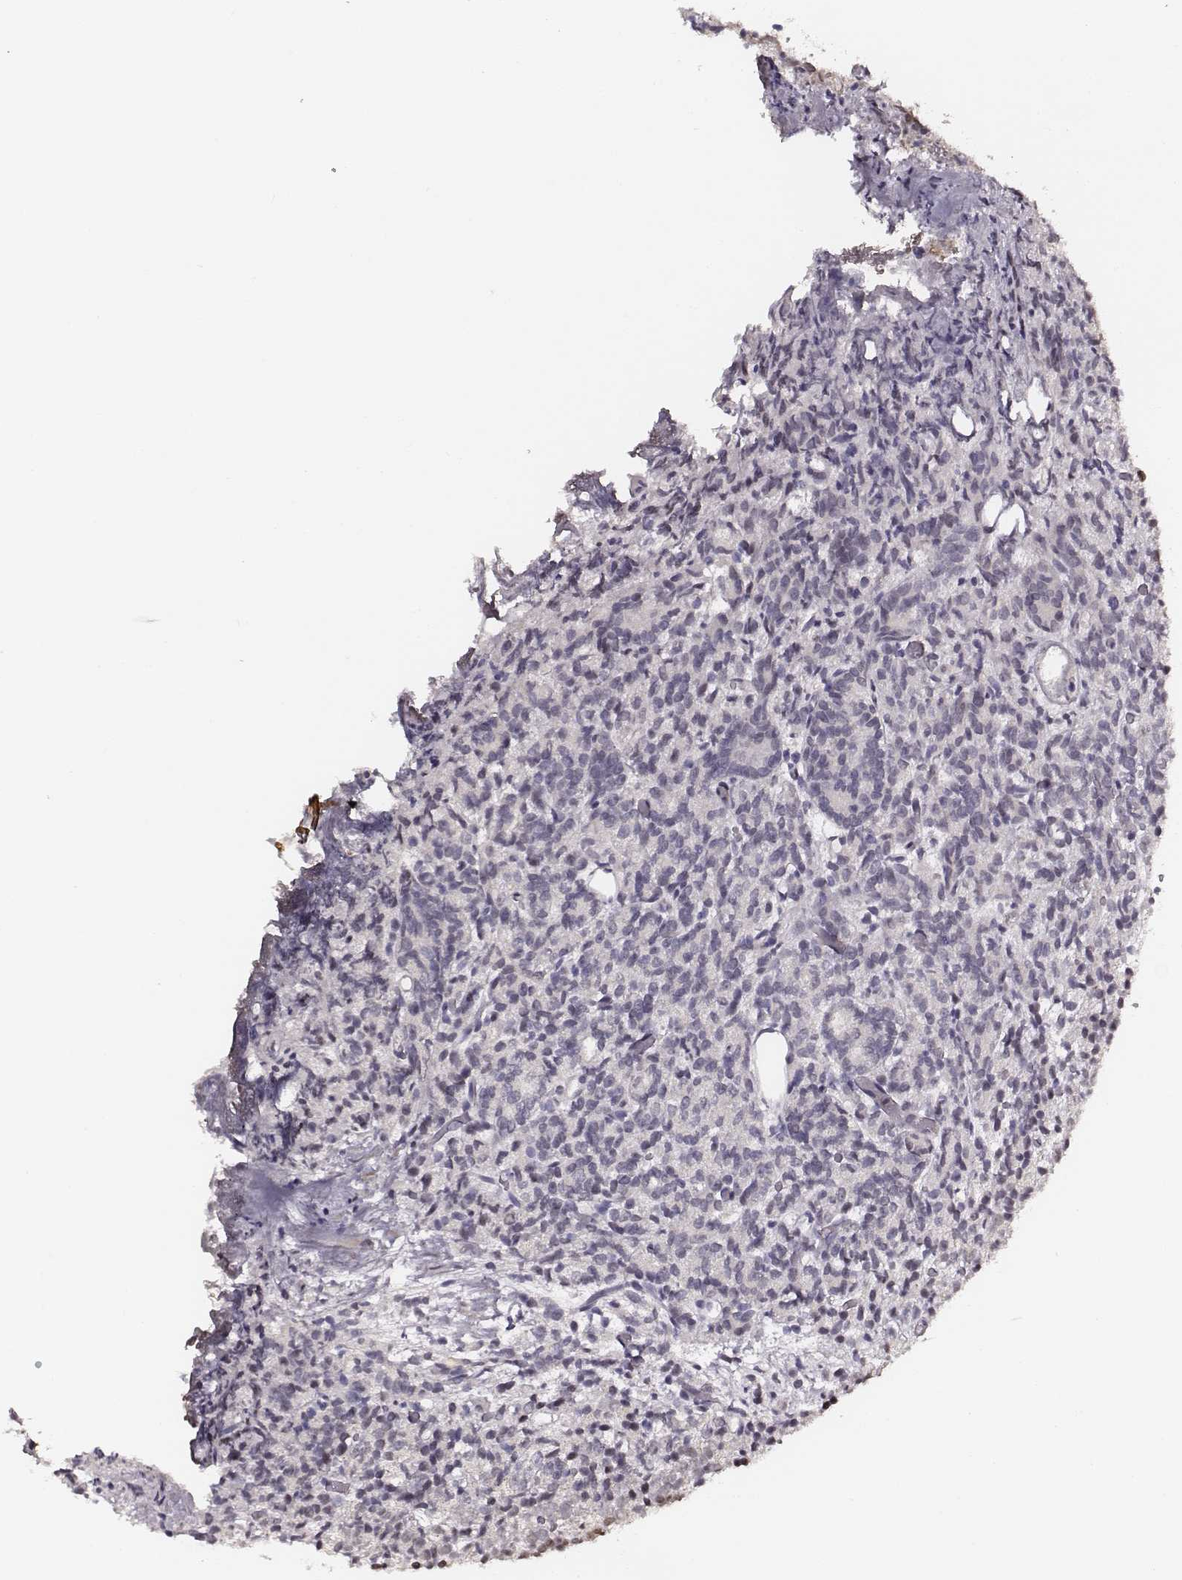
{"staining": {"intensity": "negative", "quantity": "none", "location": "none"}, "tissue": "prostate cancer", "cell_type": "Tumor cells", "image_type": "cancer", "snomed": [{"axis": "morphology", "description": "Adenocarcinoma, High grade"}, {"axis": "topography", "description": "Prostate"}], "caption": "High magnification brightfield microscopy of prostate cancer stained with DAB (brown) and counterstained with hematoxylin (blue): tumor cells show no significant positivity.", "gene": "PPARA", "patient": {"sex": "male", "age": 53}}